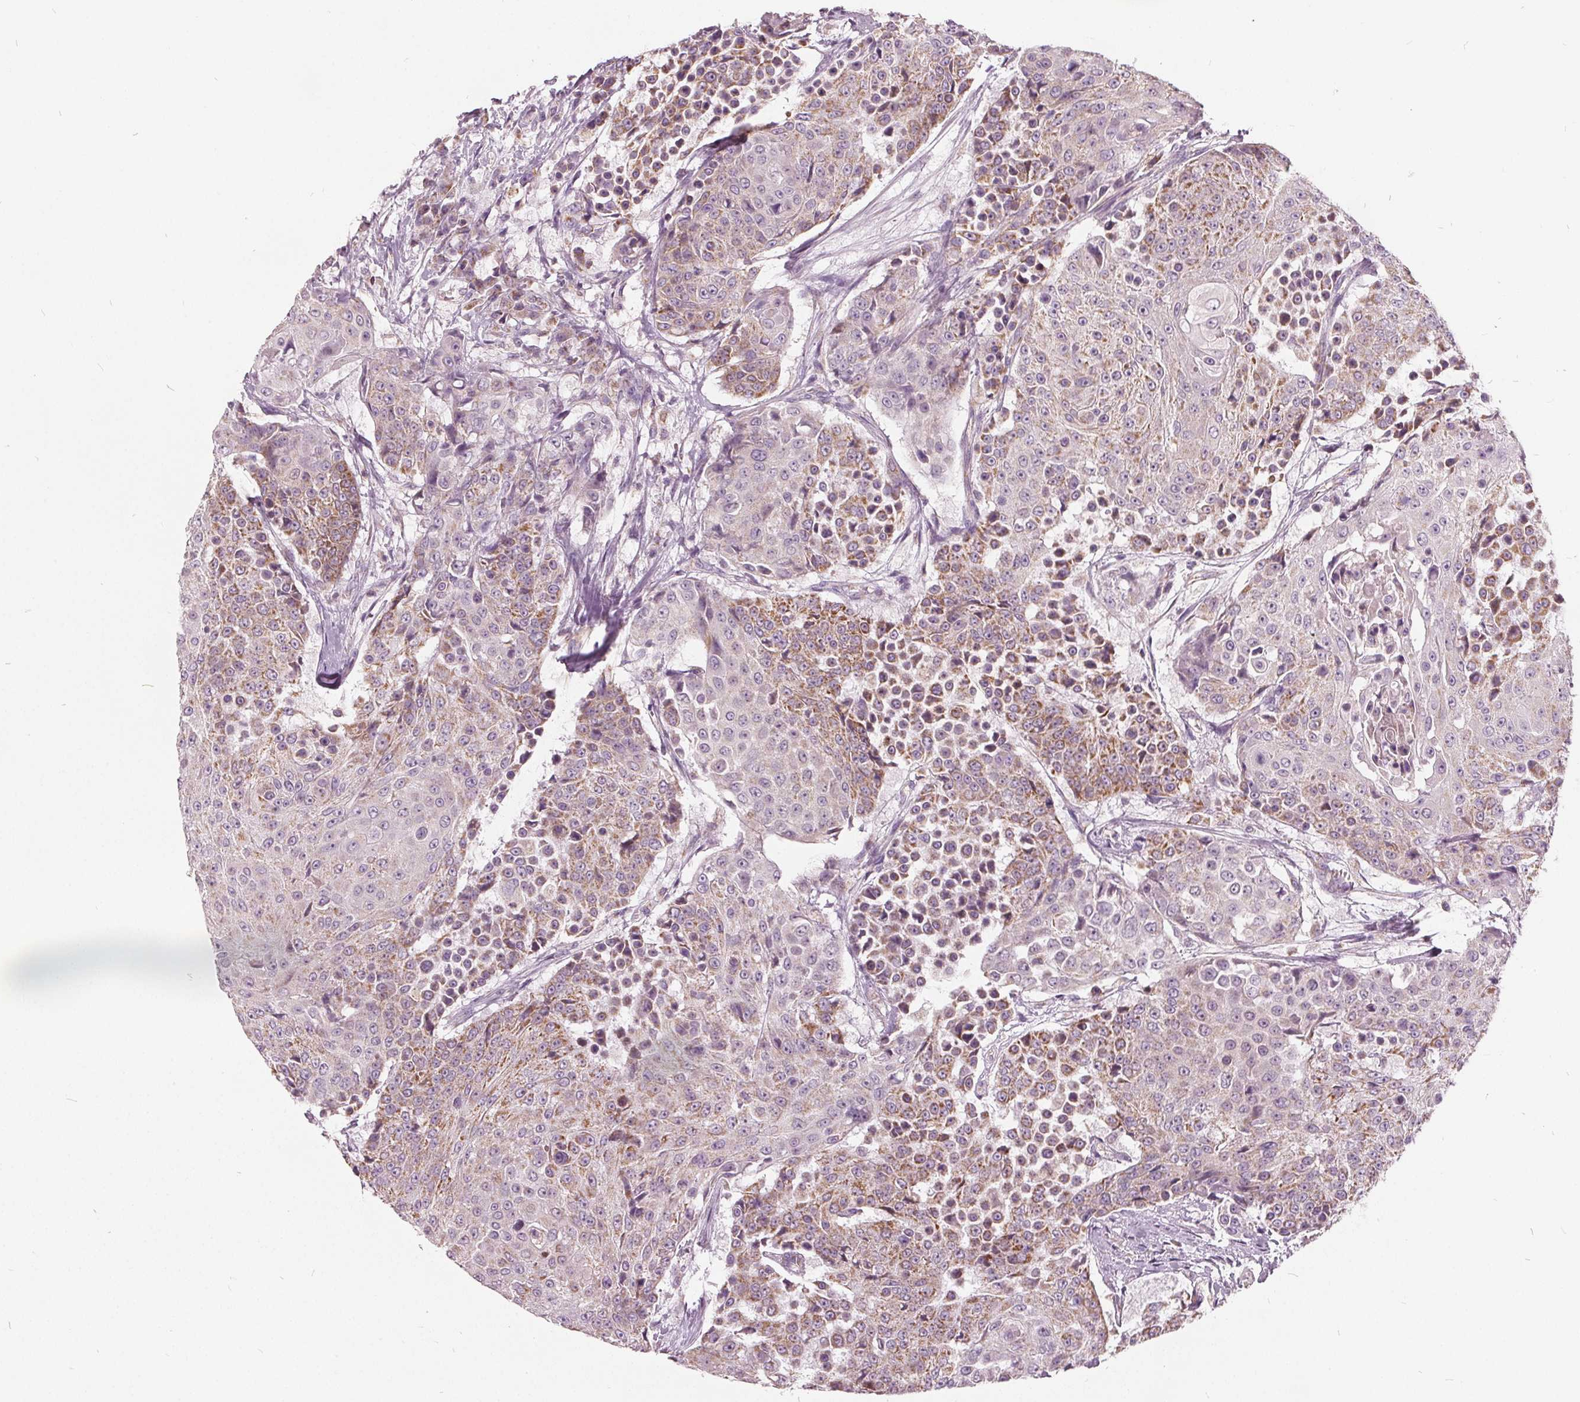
{"staining": {"intensity": "moderate", "quantity": "<25%", "location": "cytoplasmic/membranous"}, "tissue": "urothelial cancer", "cell_type": "Tumor cells", "image_type": "cancer", "snomed": [{"axis": "morphology", "description": "Urothelial carcinoma, High grade"}, {"axis": "topography", "description": "Urinary bladder"}], "caption": "Tumor cells reveal low levels of moderate cytoplasmic/membranous expression in approximately <25% of cells in urothelial cancer.", "gene": "ECI2", "patient": {"sex": "female", "age": 63}}